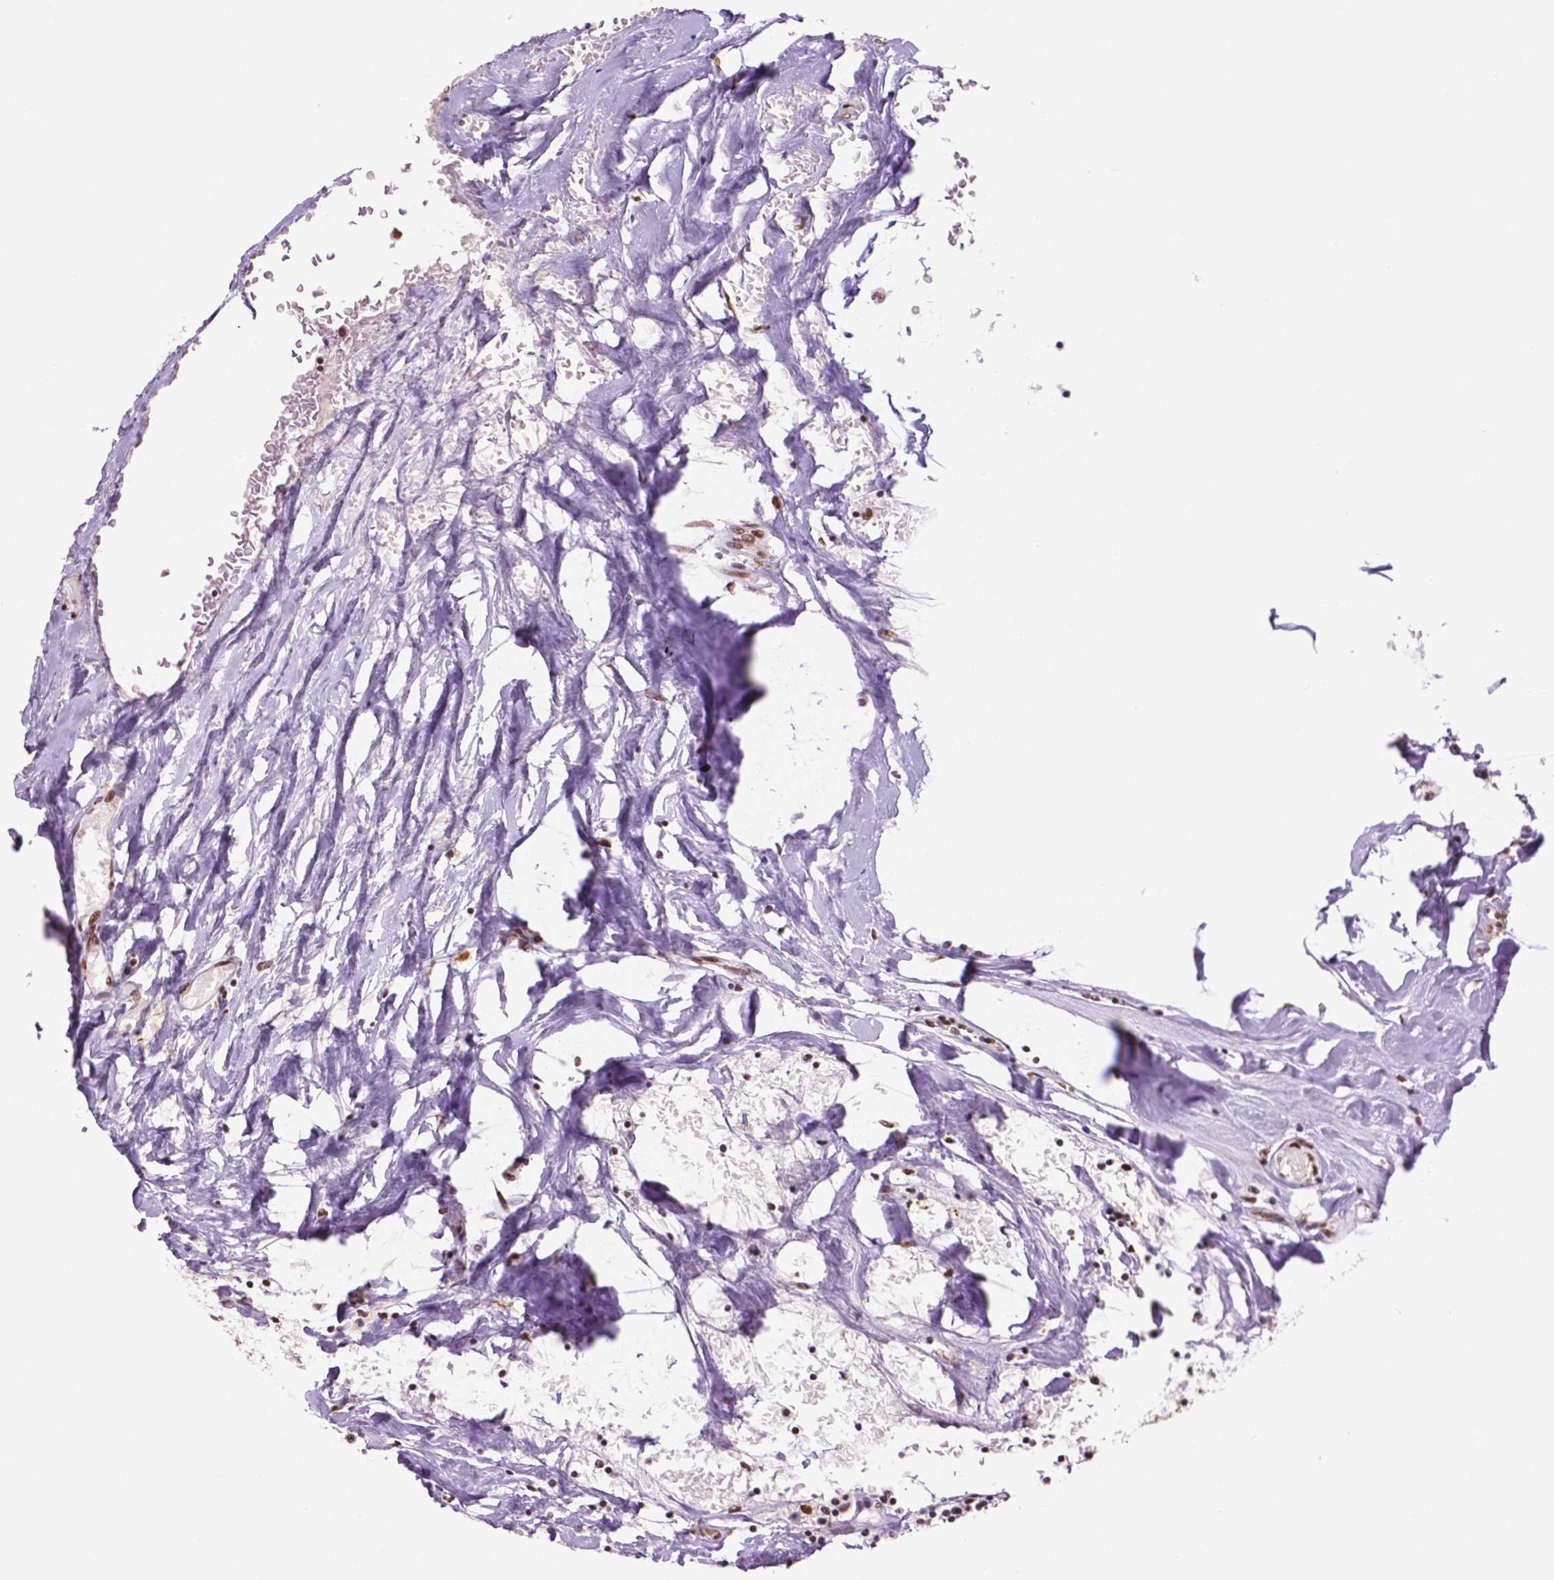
{"staining": {"intensity": "weak", "quantity": ">75%", "location": "nuclear"}, "tissue": "breast cancer", "cell_type": "Tumor cells", "image_type": "cancer", "snomed": [{"axis": "morphology", "description": "Duct carcinoma"}, {"axis": "topography", "description": "Breast"}], "caption": "Immunohistochemical staining of breast cancer (invasive ductal carcinoma) shows weak nuclear protein expression in about >75% of tumor cells.", "gene": "MLH1", "patient": {"sex": "female", "age": 61}}